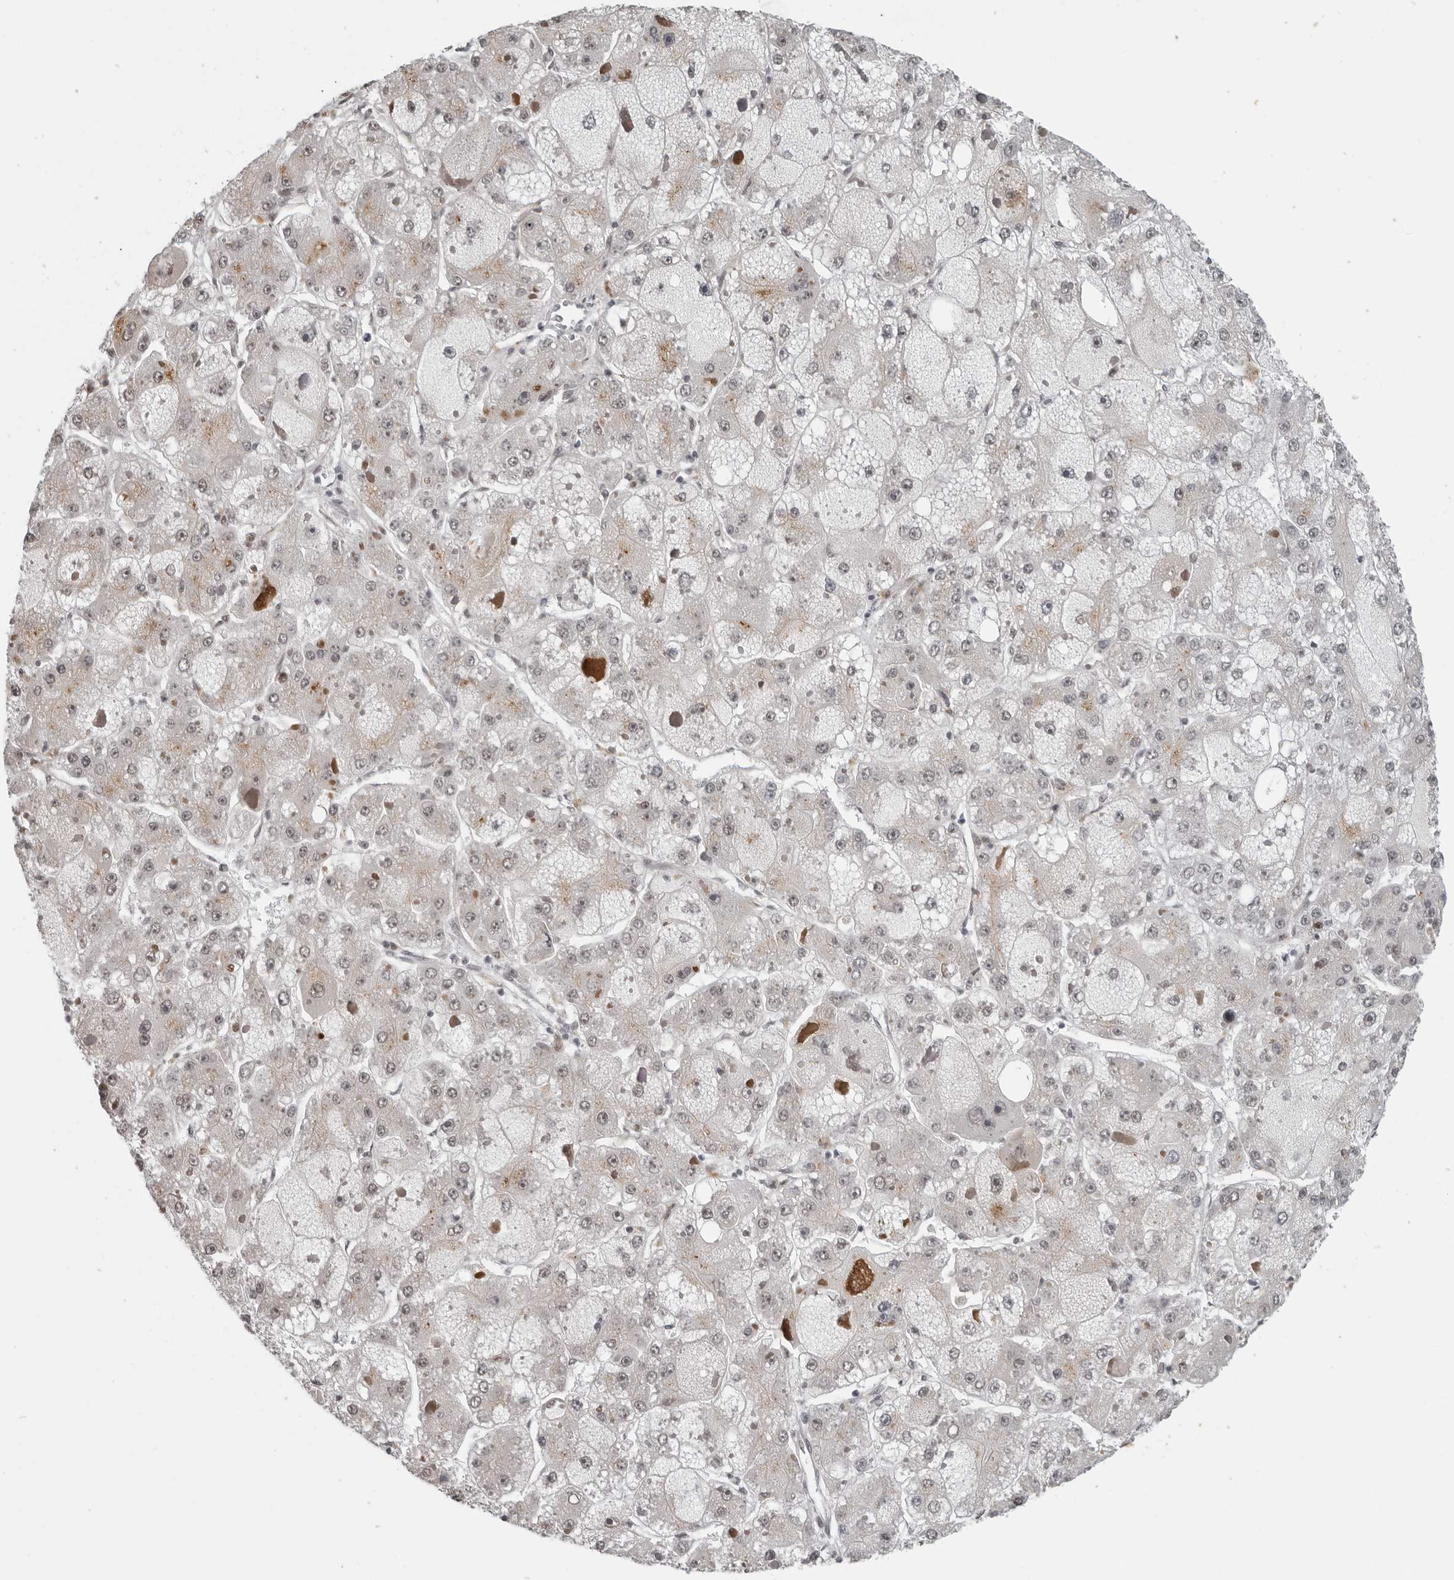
{"staining": {"intensity": "weak", "quantity": "<25%", "location": "nuclear"}, "tissue": "liver cancer", "cell_type": "Tumor cells", "image_type": "cancer", "snomed": [{"axis": "morphology", "description": "Carcinoma, Hepatocellular, NOS"}, {"axis": "topography", "description": "Liver"}], "caption": "Immunohistochemical staining of human hepatocellular carcinoma (liver) shows no significant expression in tumor cells.", "gene": "MAF", "patient": {"sex": "female", "age": 73}}